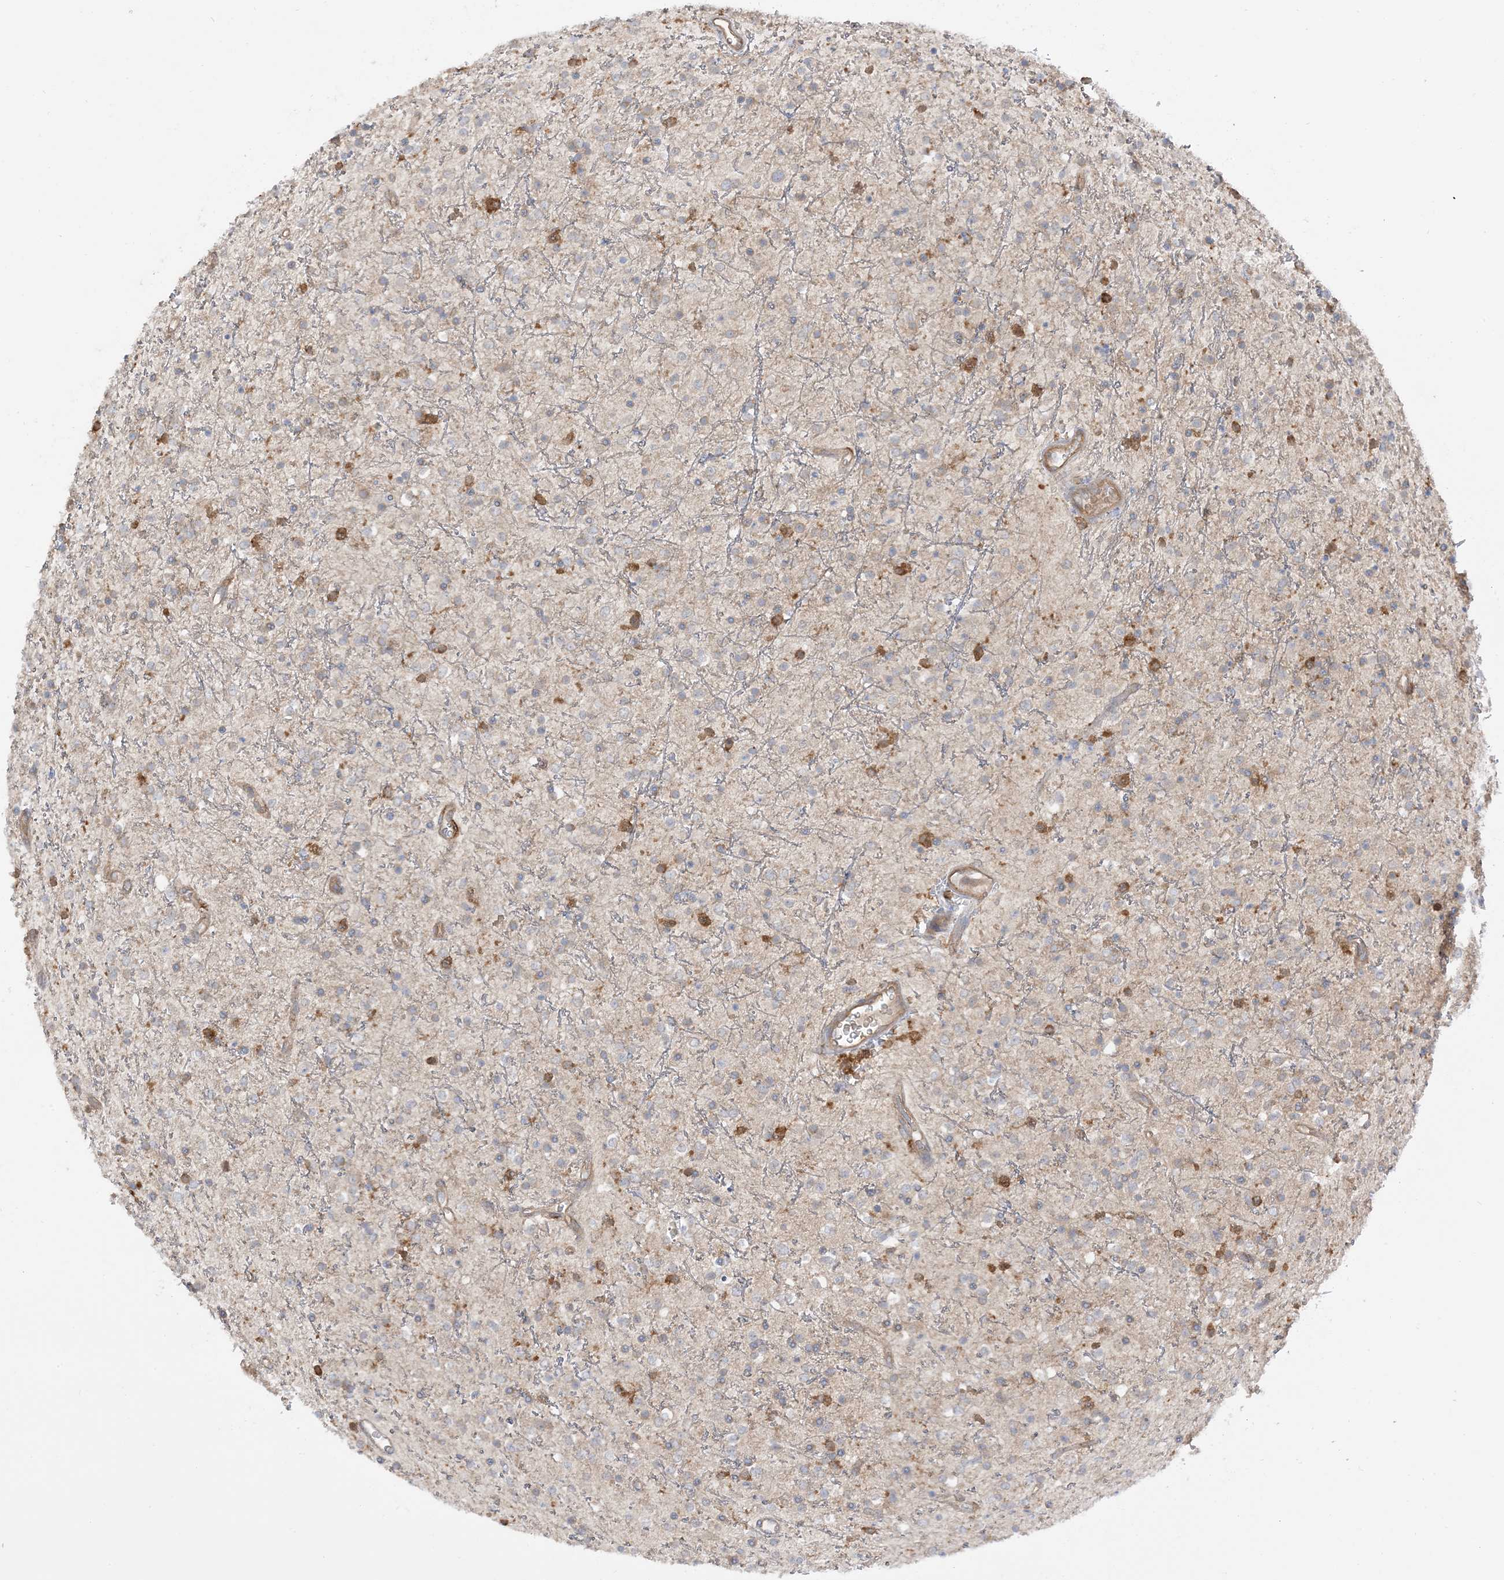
{"staining": {"intensity": "negative", "quantity": "none", "location": "none"}, "tissue": "glioma", "cell_type": "Tumor cells", "image_type": "cancer", "snomed": [{"axis": "morphology", "description": "Glioma, malignant, High grade"}, {"axis": "topography", "description": "Brain"}], "caption": "The histopathology image displays no significant staining in tumor cells of glioma.", "gene": "CAPZB", "patient": {"sex": "male", "age": 34}}